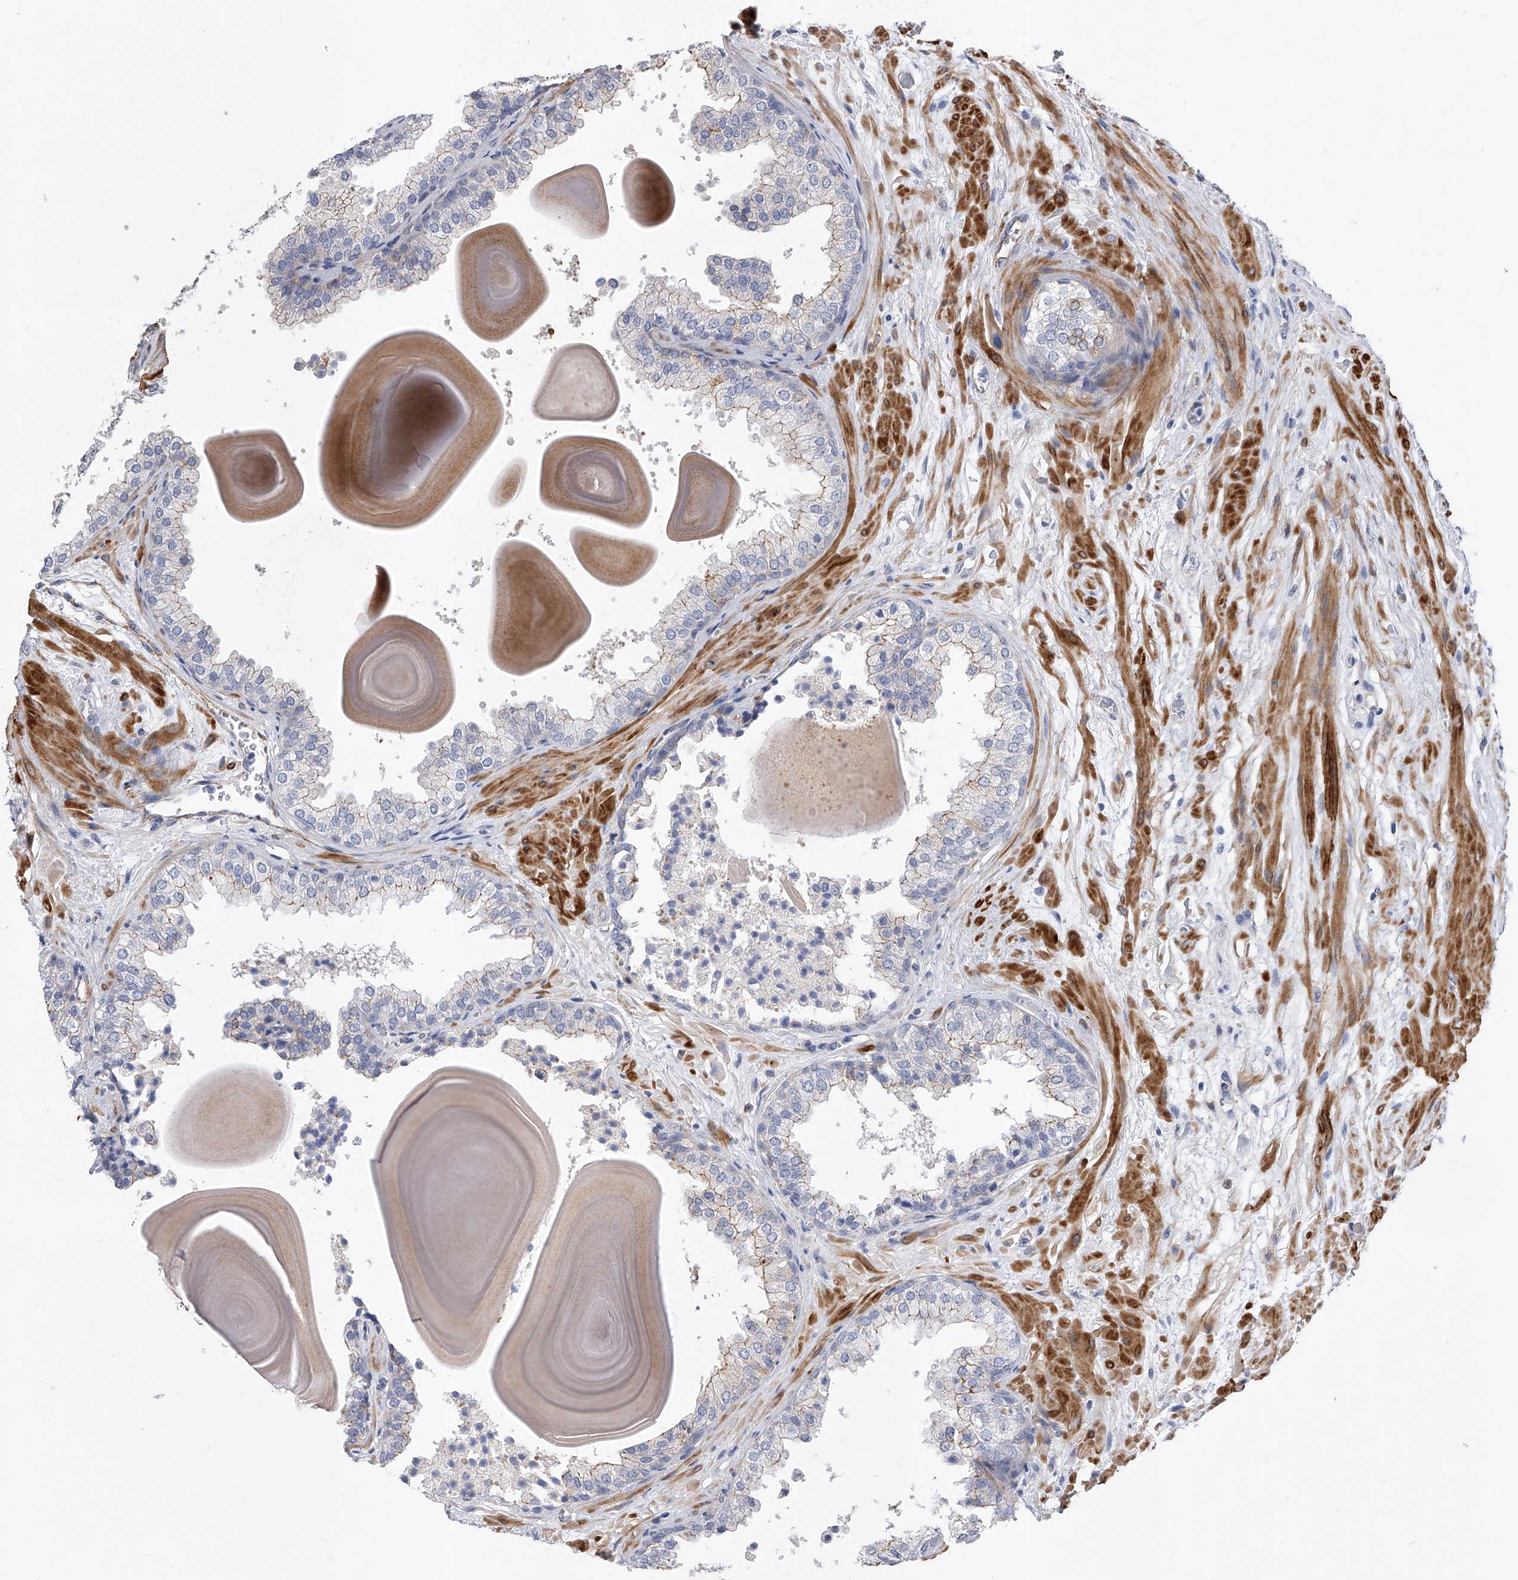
{"staining": {"intensity": "weak", "quantity": "<25%", "location": "cytoplasmic/membranous"}, "tissue": "prostate", "cell_type": "Glandular cells", "image_type": "normal", "snomed": [{"axis": "morphology", "description": "Normal tissue, NOS"}, {"axis": "topography", "description": "Prostate"}], "caption": "This photomicrograph is of unremarkable prostate stained with immunohistochemistry to label a protein in brown with the nuclei are counter-stained blue. There is no expression in glandular cells.", "gene": "ENSG00000250424", "patient": {"sex": "male", "age": 48}}